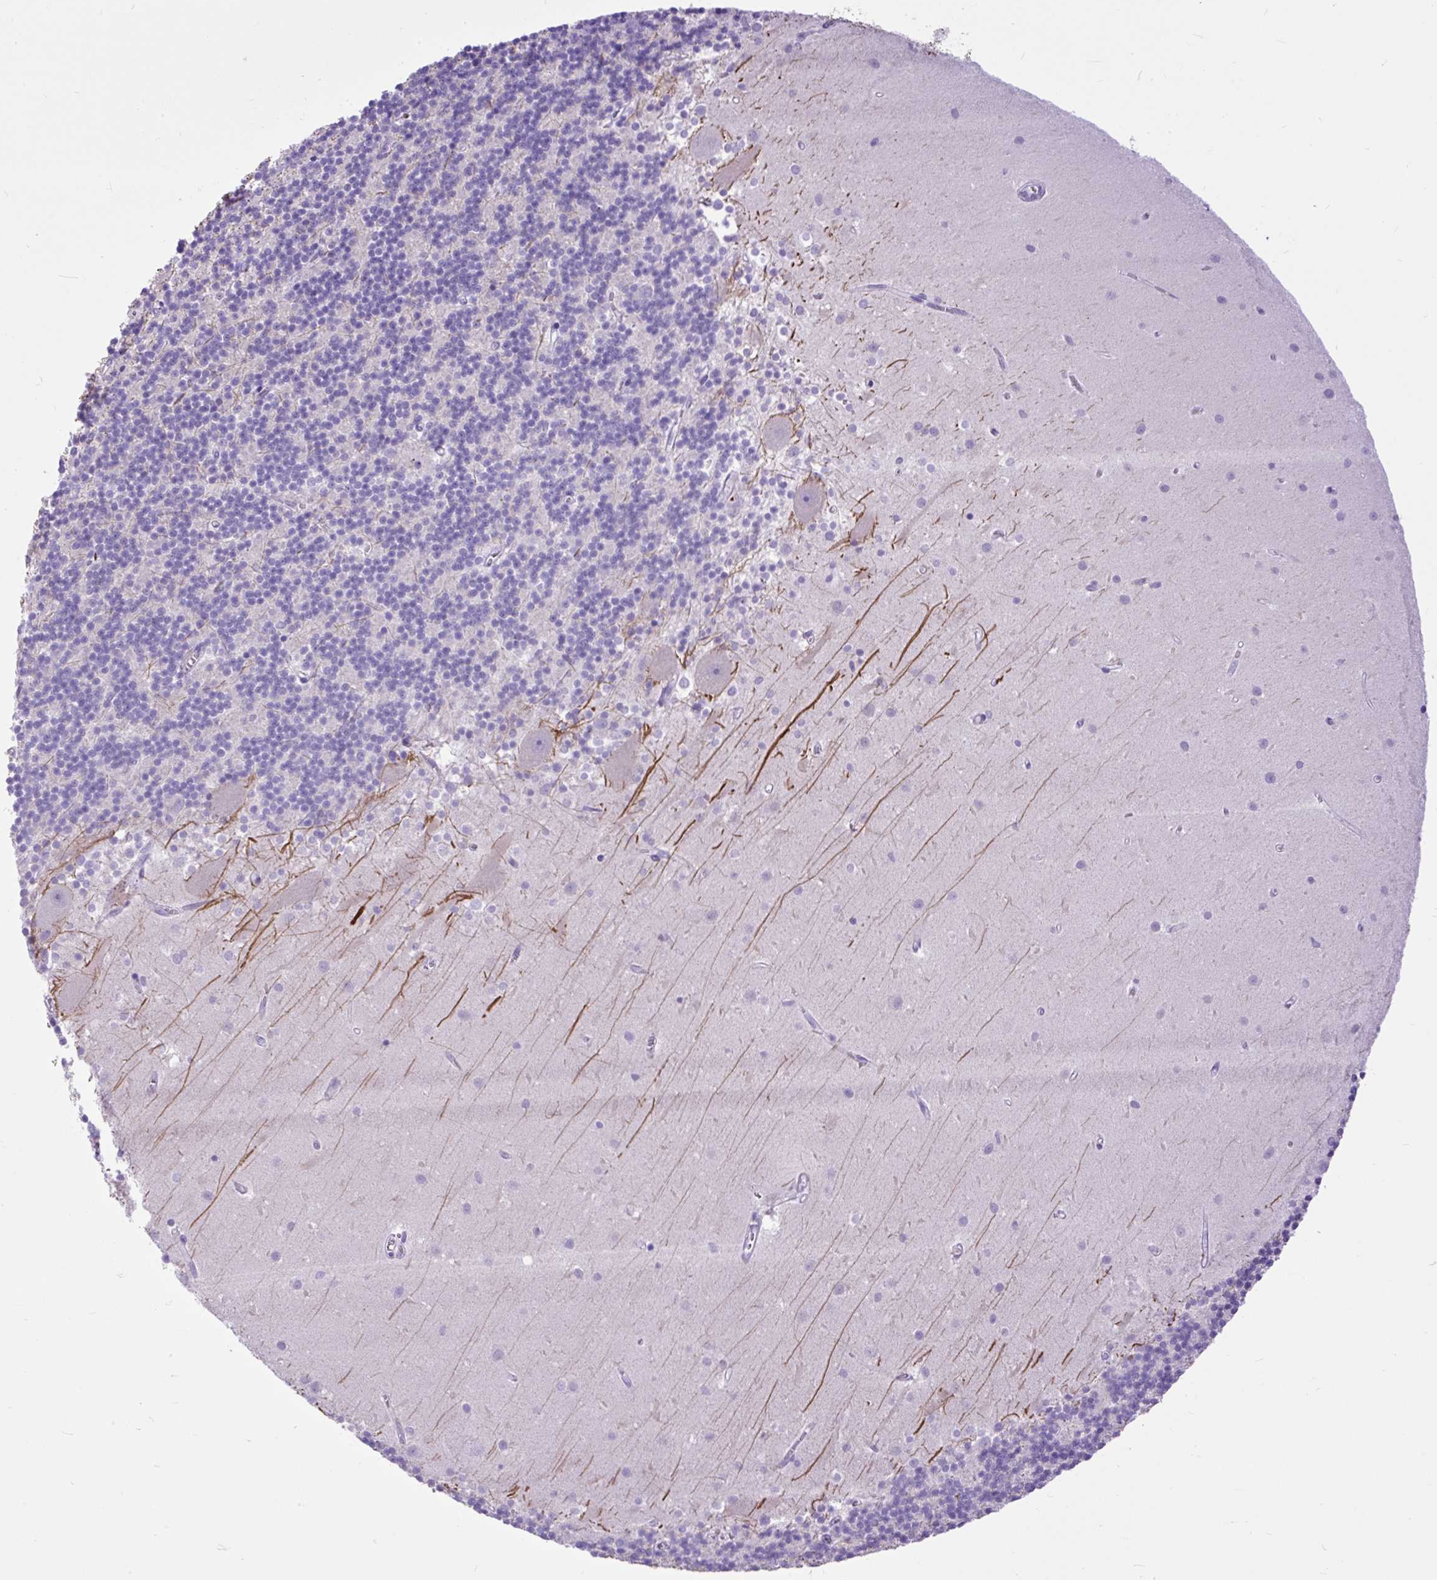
{"staining": {"intensity": "negative", "quantity": "none", "location": "none"}, "tissue": "cerebellum", "cell_type": "Cells in granular layer", "image_type": "normal", "snomed": [{"axis": "morphology", "description": "Normal tissue, NOS"}, {"axis": "topography", "description": "Cerebellum"}], "caption": "Histopathology image shows no protein staining in cells in granular layer of unremarkable cerebellum.", "gene": "ZNF256", "patient": {"sex": "male", "age": 54}}